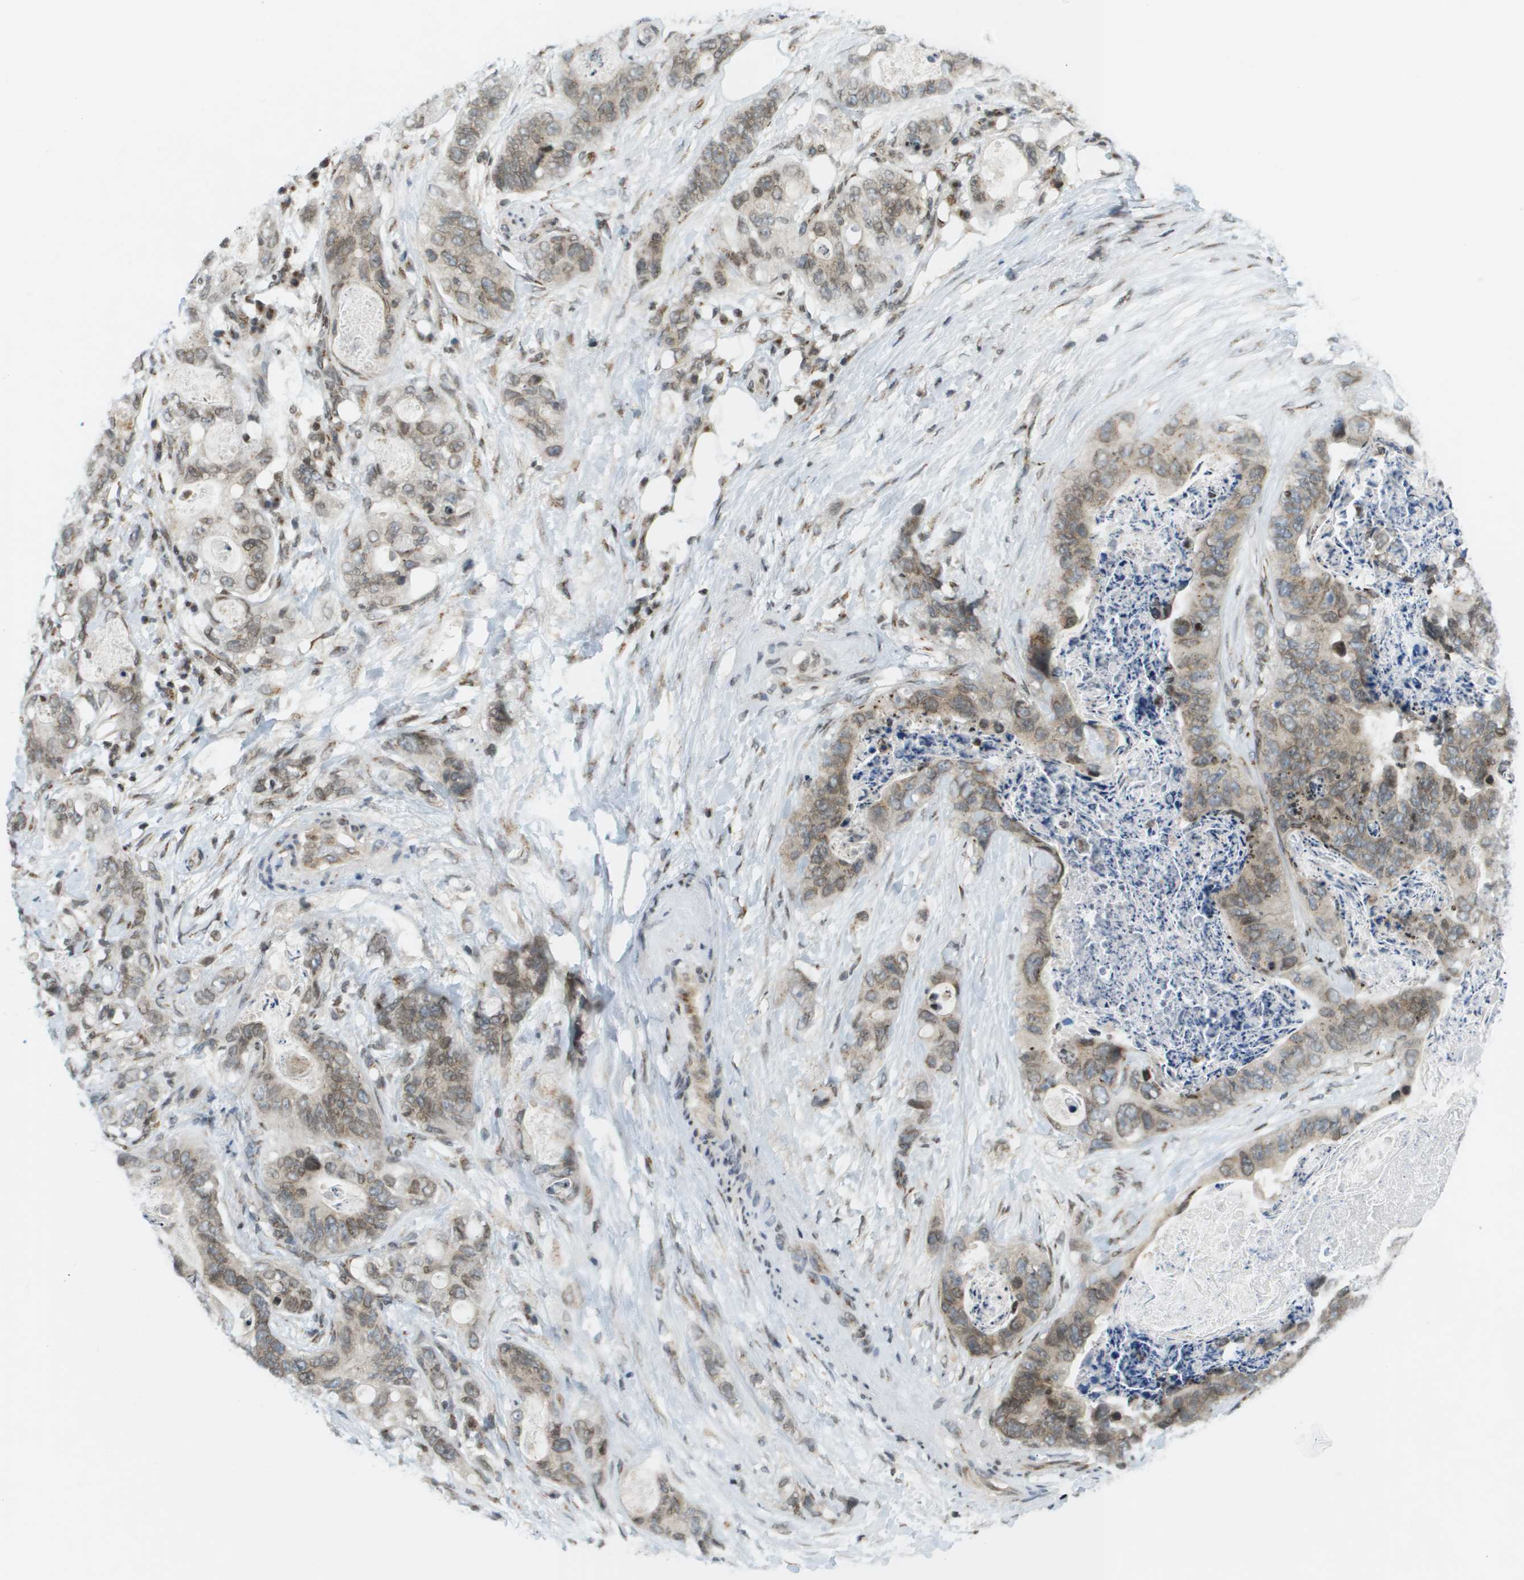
{"staining": {"intensity": "moderate", "quantity": ">75%", "location": "cytoplasmic/membranous"}, "tissue": "stomach cancer", "cell_type": "Tumor cells", "image_type": "cancer", "snomed": [{"axis": "morphology", "description": "Adenocarcinoma, NOS"}, {"axis": "topography", "description": "Stomach"}], "caption": "A histopathology image of human adenocarcinoma (stomach) stained for a protein shows moderate cytoplasmic/membranous brown staining in tumor cells.", "gene": "EVC", "patient": {"sex": "female", "age": 89}}